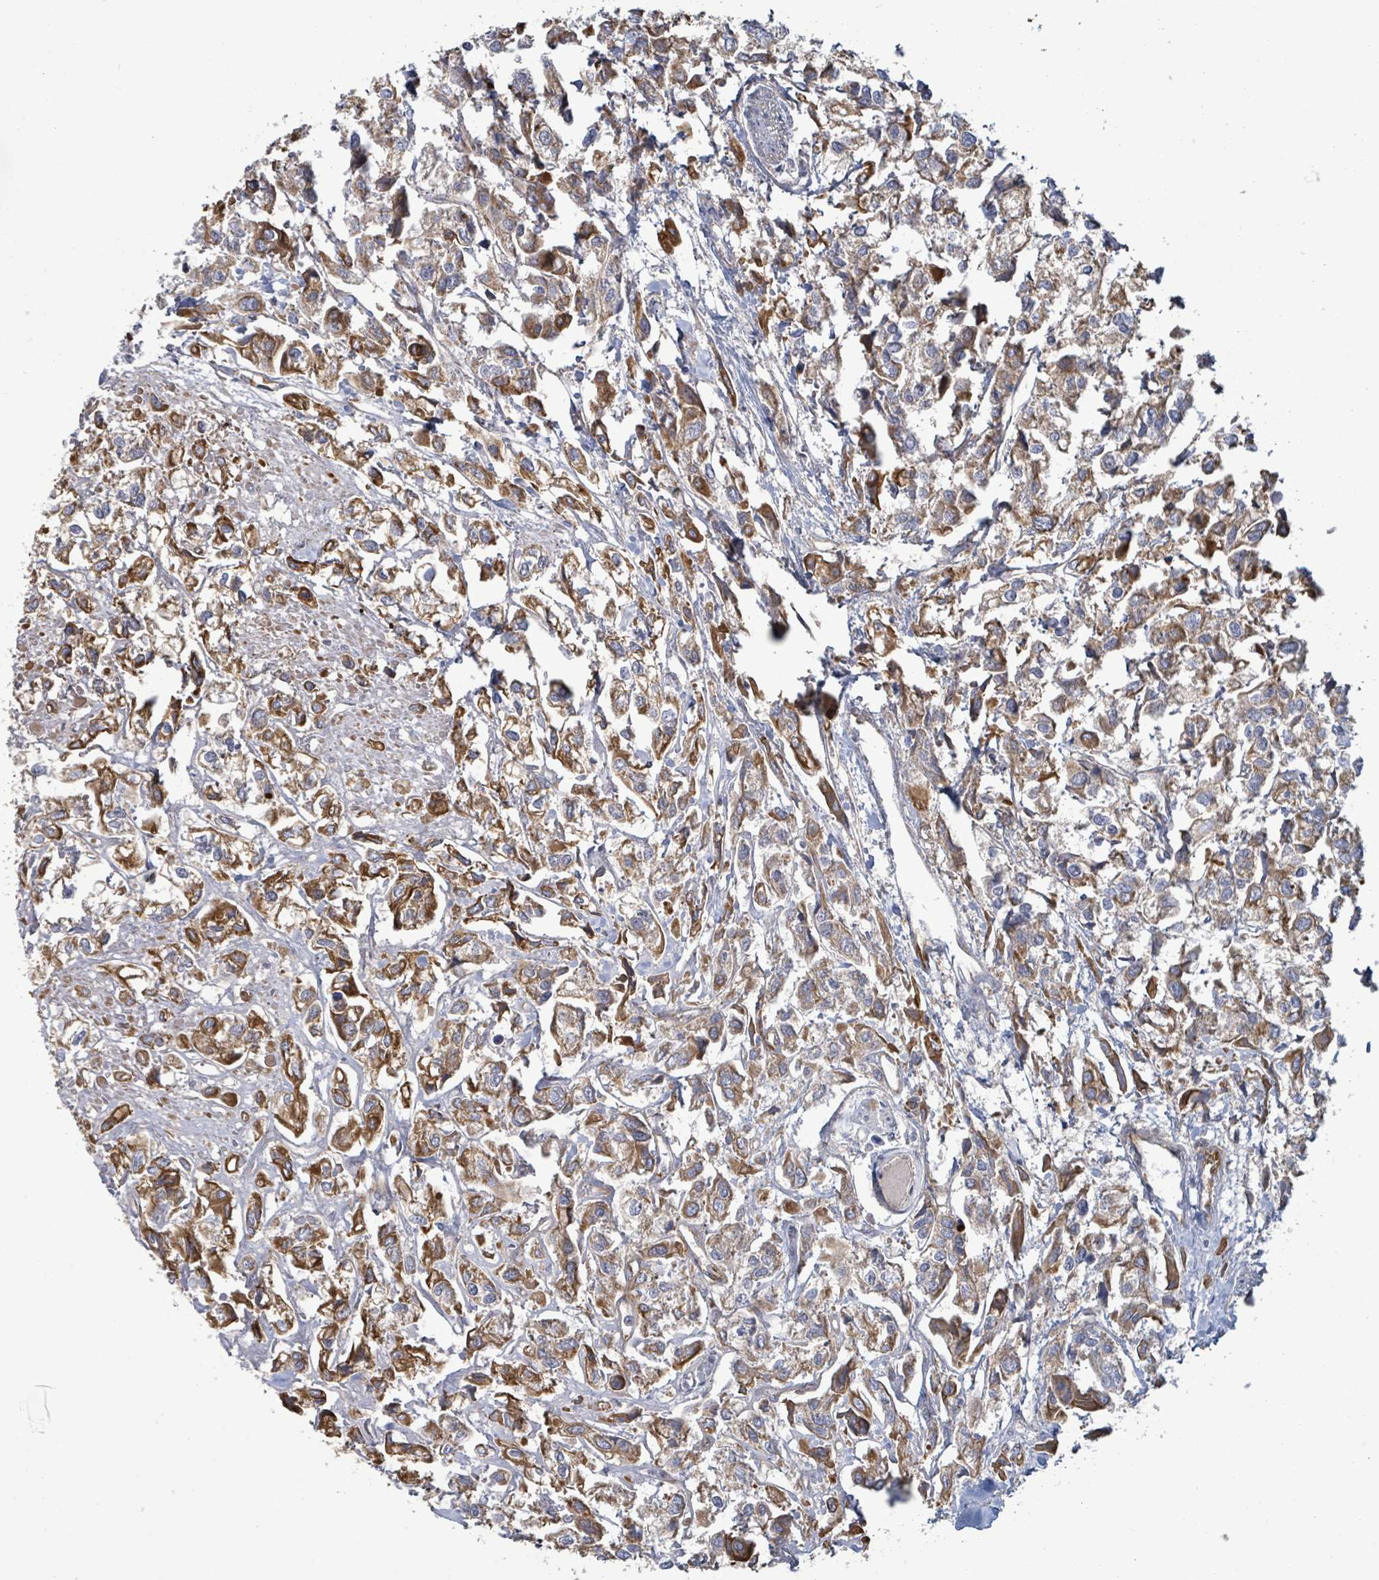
{"staining": {"intensity": "strong", "quantity": "25%-75%", "location": "cytoplasmic/membranous"}, "tissue": "urothelial cancer", "cell_type": "Tumor cells", "image_type": "cancer", "snomed": [{"axis": "morphology", "description": "Urothelial carcinoma, High grade"}, {"axis": "topography", "description": "Urinary bladder"}], "caption": "Urothelial cancer stained with a brown dye exhibits strong cytoplasmic/membranous positive positivity in about 25%-75% of tumor cells.", "gene": "COL13A1", "patient": {"sex": "male", "age": 67}}